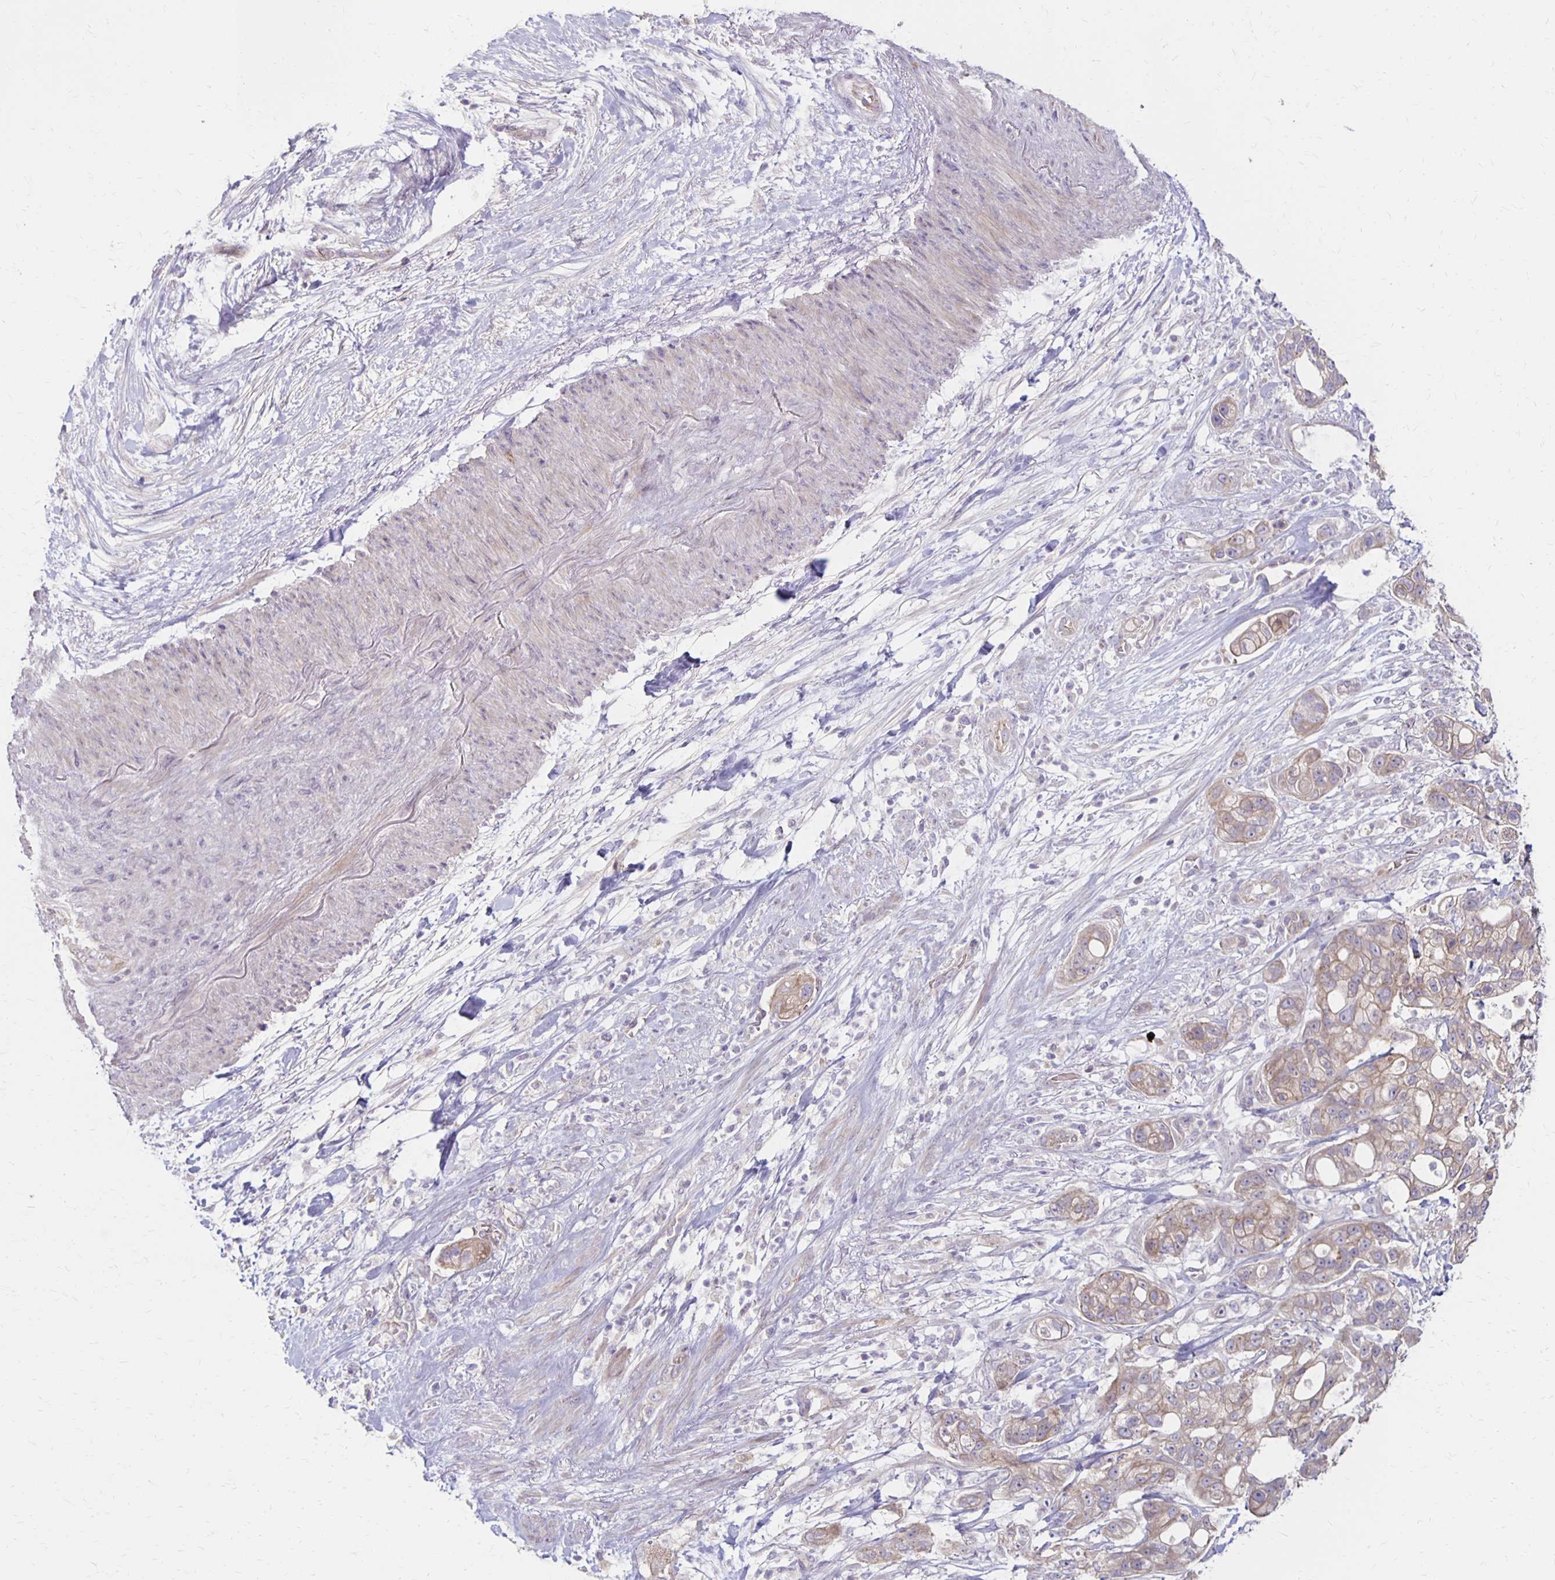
{"staining": {"intensity": "weak", "quantity": "25%-75%", "location": "cytoplasmic/membranous"}, "tissue": "pancreatic cancer", "cell_type": "Tumor cells", "image_type": "cancer", "snomed": [{"axis": "morphology", "description": "Adenocarcinoma, NOS"}, {"axis": "topography", "description": "Pancreas"}], "caption": "Brown immunohistochemical staining in human pancreatic cancer shows weak cytoplasmic/membranous staining in approximately 25%-75% of tumor cells.", "gene": "KATNBL1", "patient": {"sex": "female", "age": 69}}